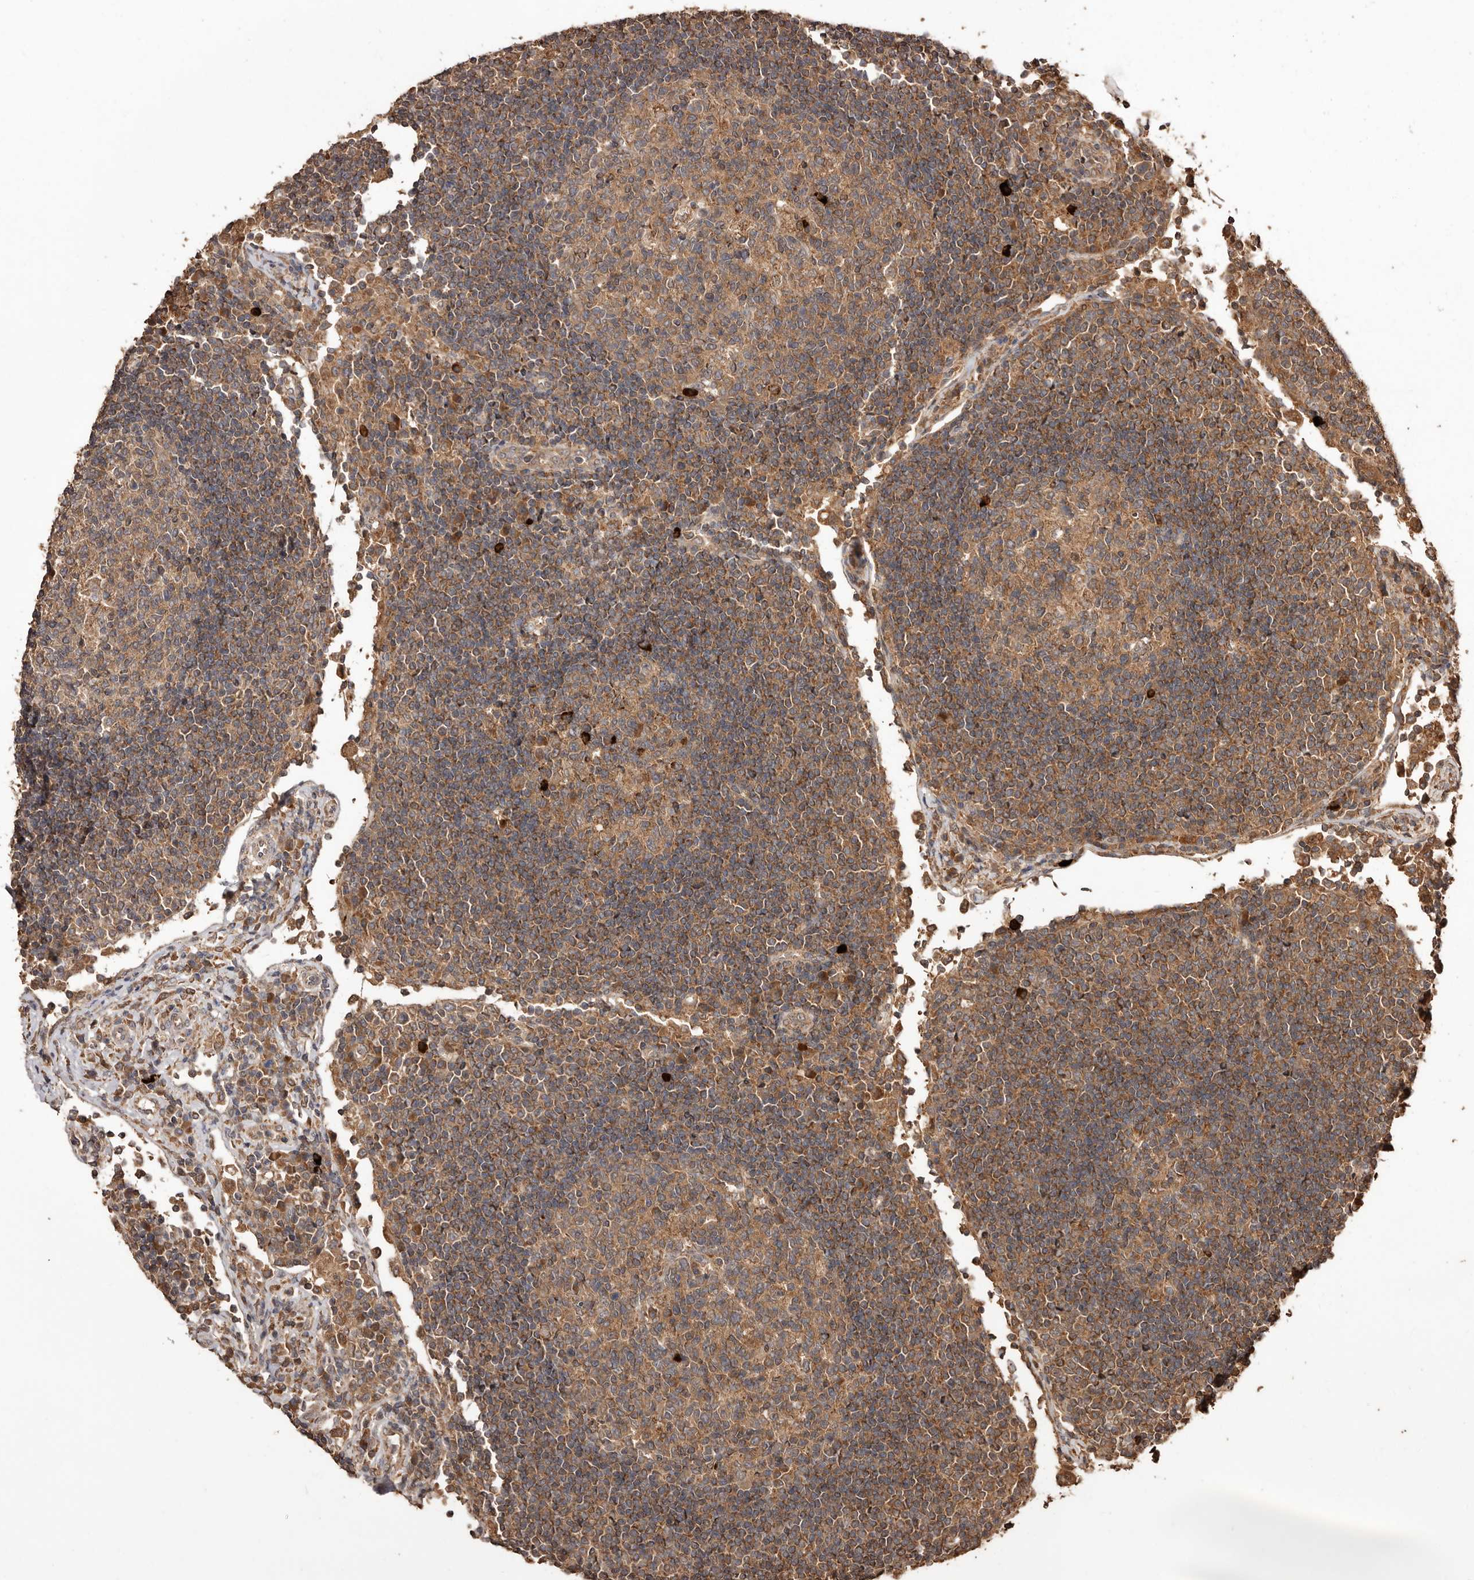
{"staining": {"intensity": "moderate", "quantity": ">75%", "location": "cytoplasmic/membranous"}, "tissue": "lymph node", "cell_type": "Germinal center cells", "image_type": "normal", "snomed": [{"axis": "morphology", "description": "Normal tissue, NOS"}, {"axis": "topography", "description": "Lymph node"}], "caption": "IHC (DAB (3,3'-diaminobenzidine)) staining of unremarkable human lymph node displays moderate cytoplasmic/membranous protein expression in approximately >75% of germinal center cells.", "gene": "RWDD1", "patient": {"sex": "female", "age": 53}}